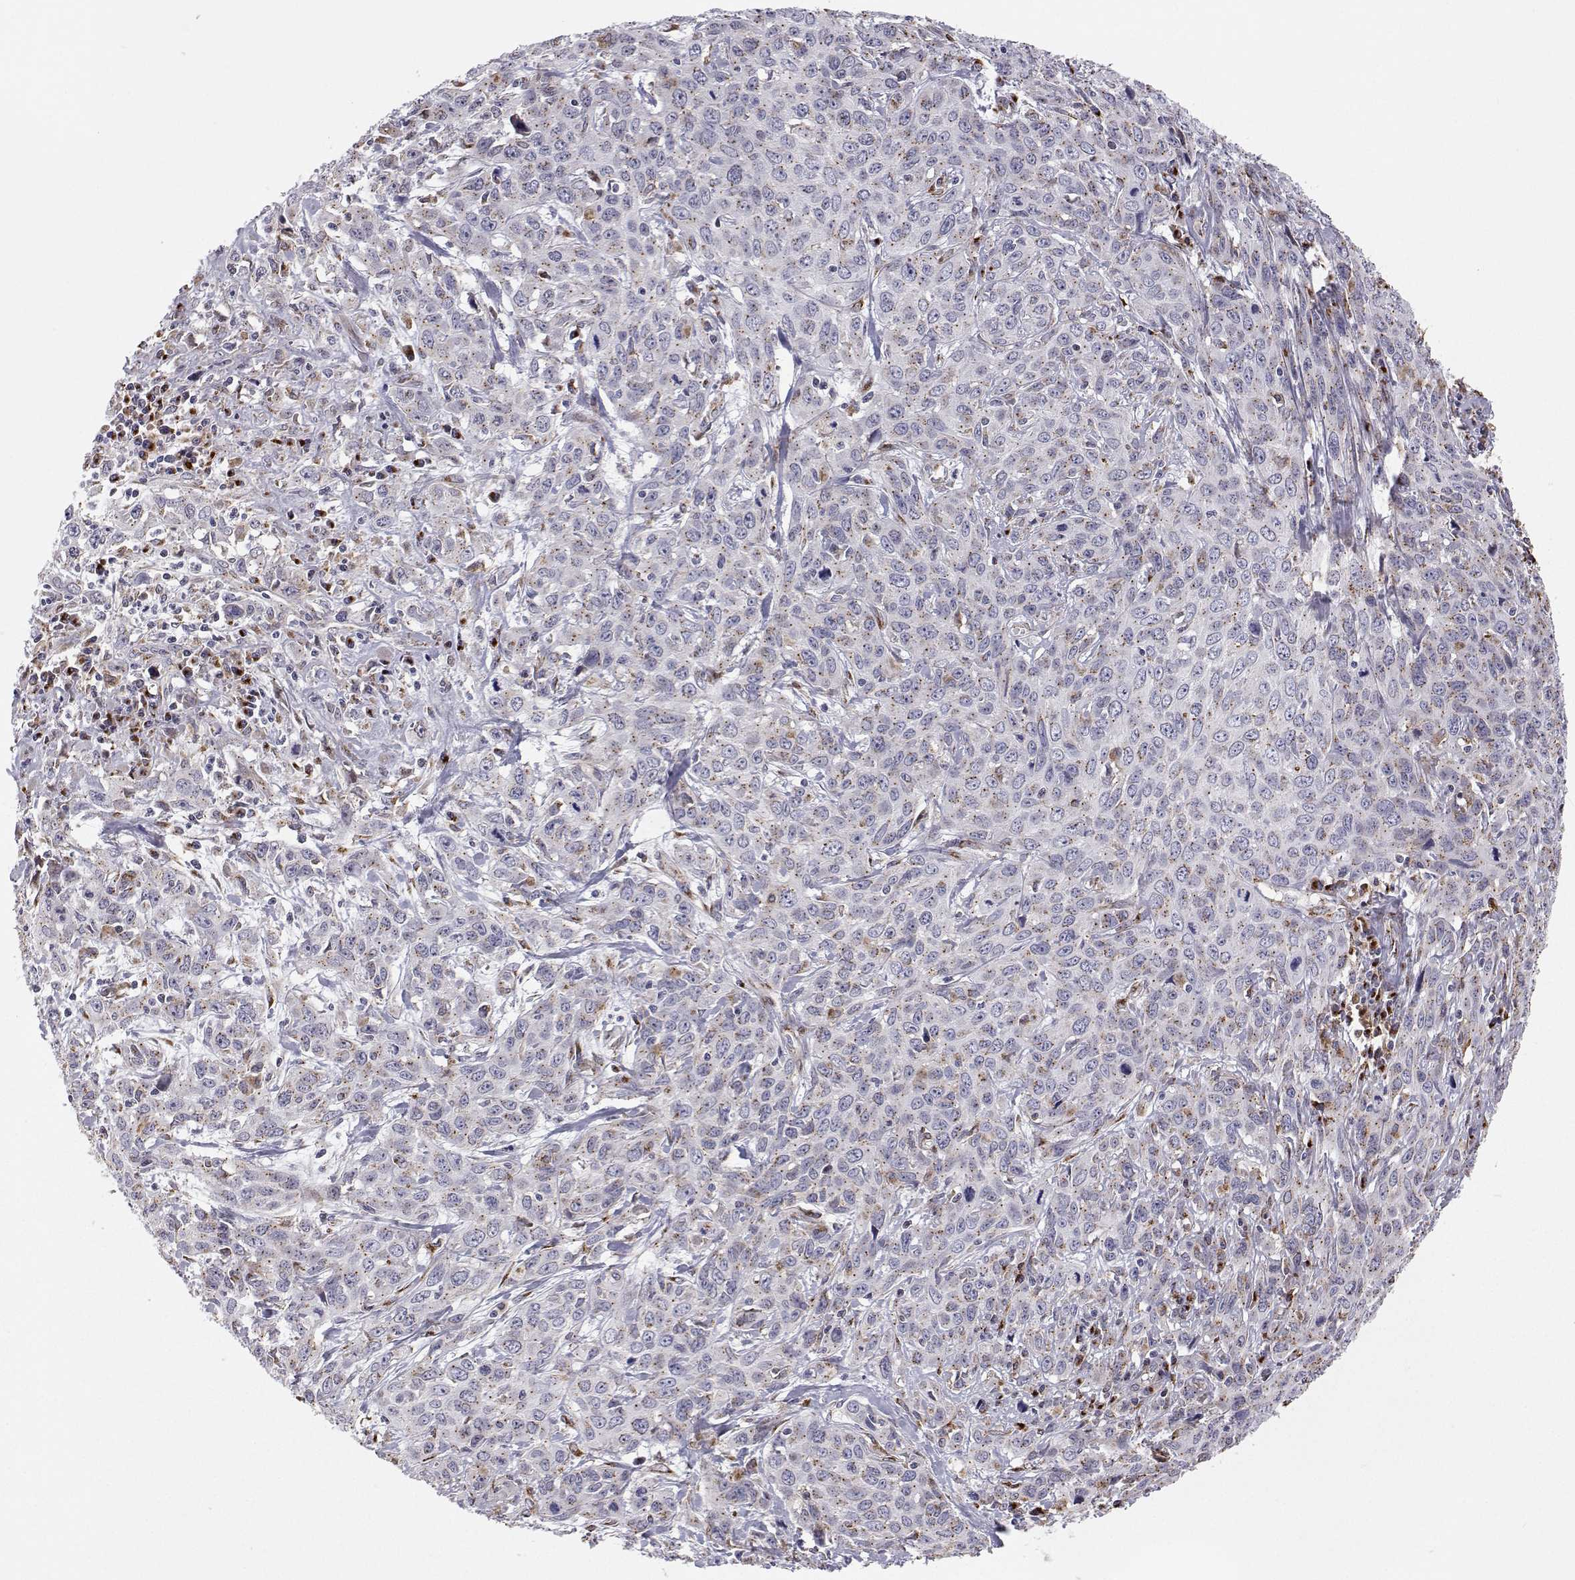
{"staining": {"intensity": "moderate", "quantity": "<25%", "location": "cytoplasmic/membranous"}, "tissue": "cervical cancer", "cell_type": "Tumor cells", "image_type": "cancer", "snomed": [{"axis": "morphology", "description": "Squamous cell carcinoma, NOS"}, {"axis": "topography", "description": "Cervix"}], "caption": "Squamous cell carcinoma (cervical) stained with DAB immunohistochemistry (IHC) demonstrates low levels of moderate cytoplasmic/membranous staining in approximately <25% of tumor cells. (brown staining indicates protein expression, while blue staining denotes nuclei).", "gene": "STARD13", "patient": {"sex": "female", "age": 38}}